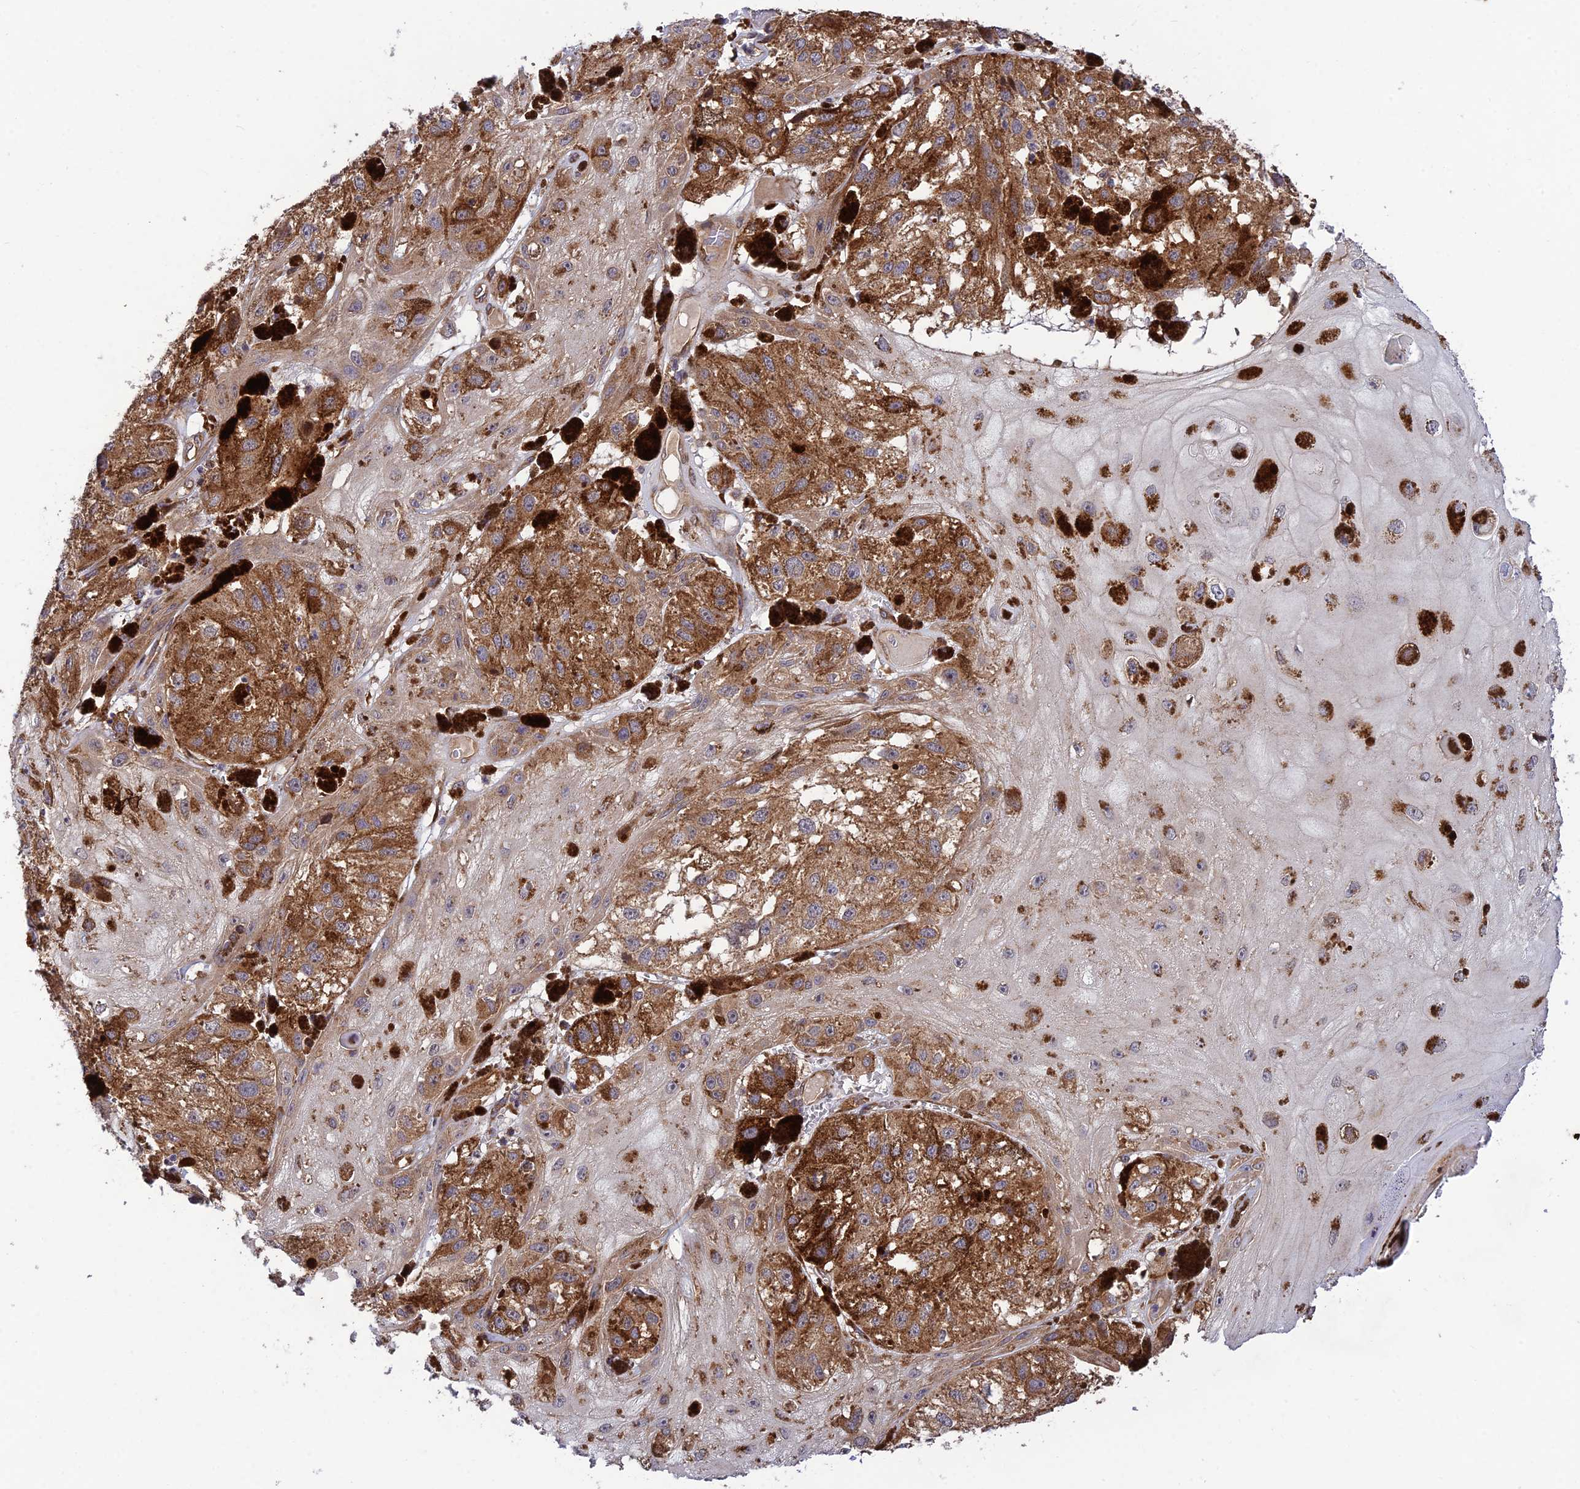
{"staining": {"intensity": "moderate", "quantity": ">75%", "location": "cytoplasmic/membranous"}, "tissue": "melanoma", "cell_type": "Tumor cells", "image_type": "cancer", "snomed": [{"axis": "morphology", "description": "Malignant melanoma, NOS"}, {"axis": "topography", "description": "Skin"}], "caption": "Immunohistochemical staining of melanoma shows medium levels of moderate cytoplasmic/membranous protein staining in about >75% of tumor cells.", "gene": "PLEKHG2", "patient": {"sex": "male", "age": 88}}